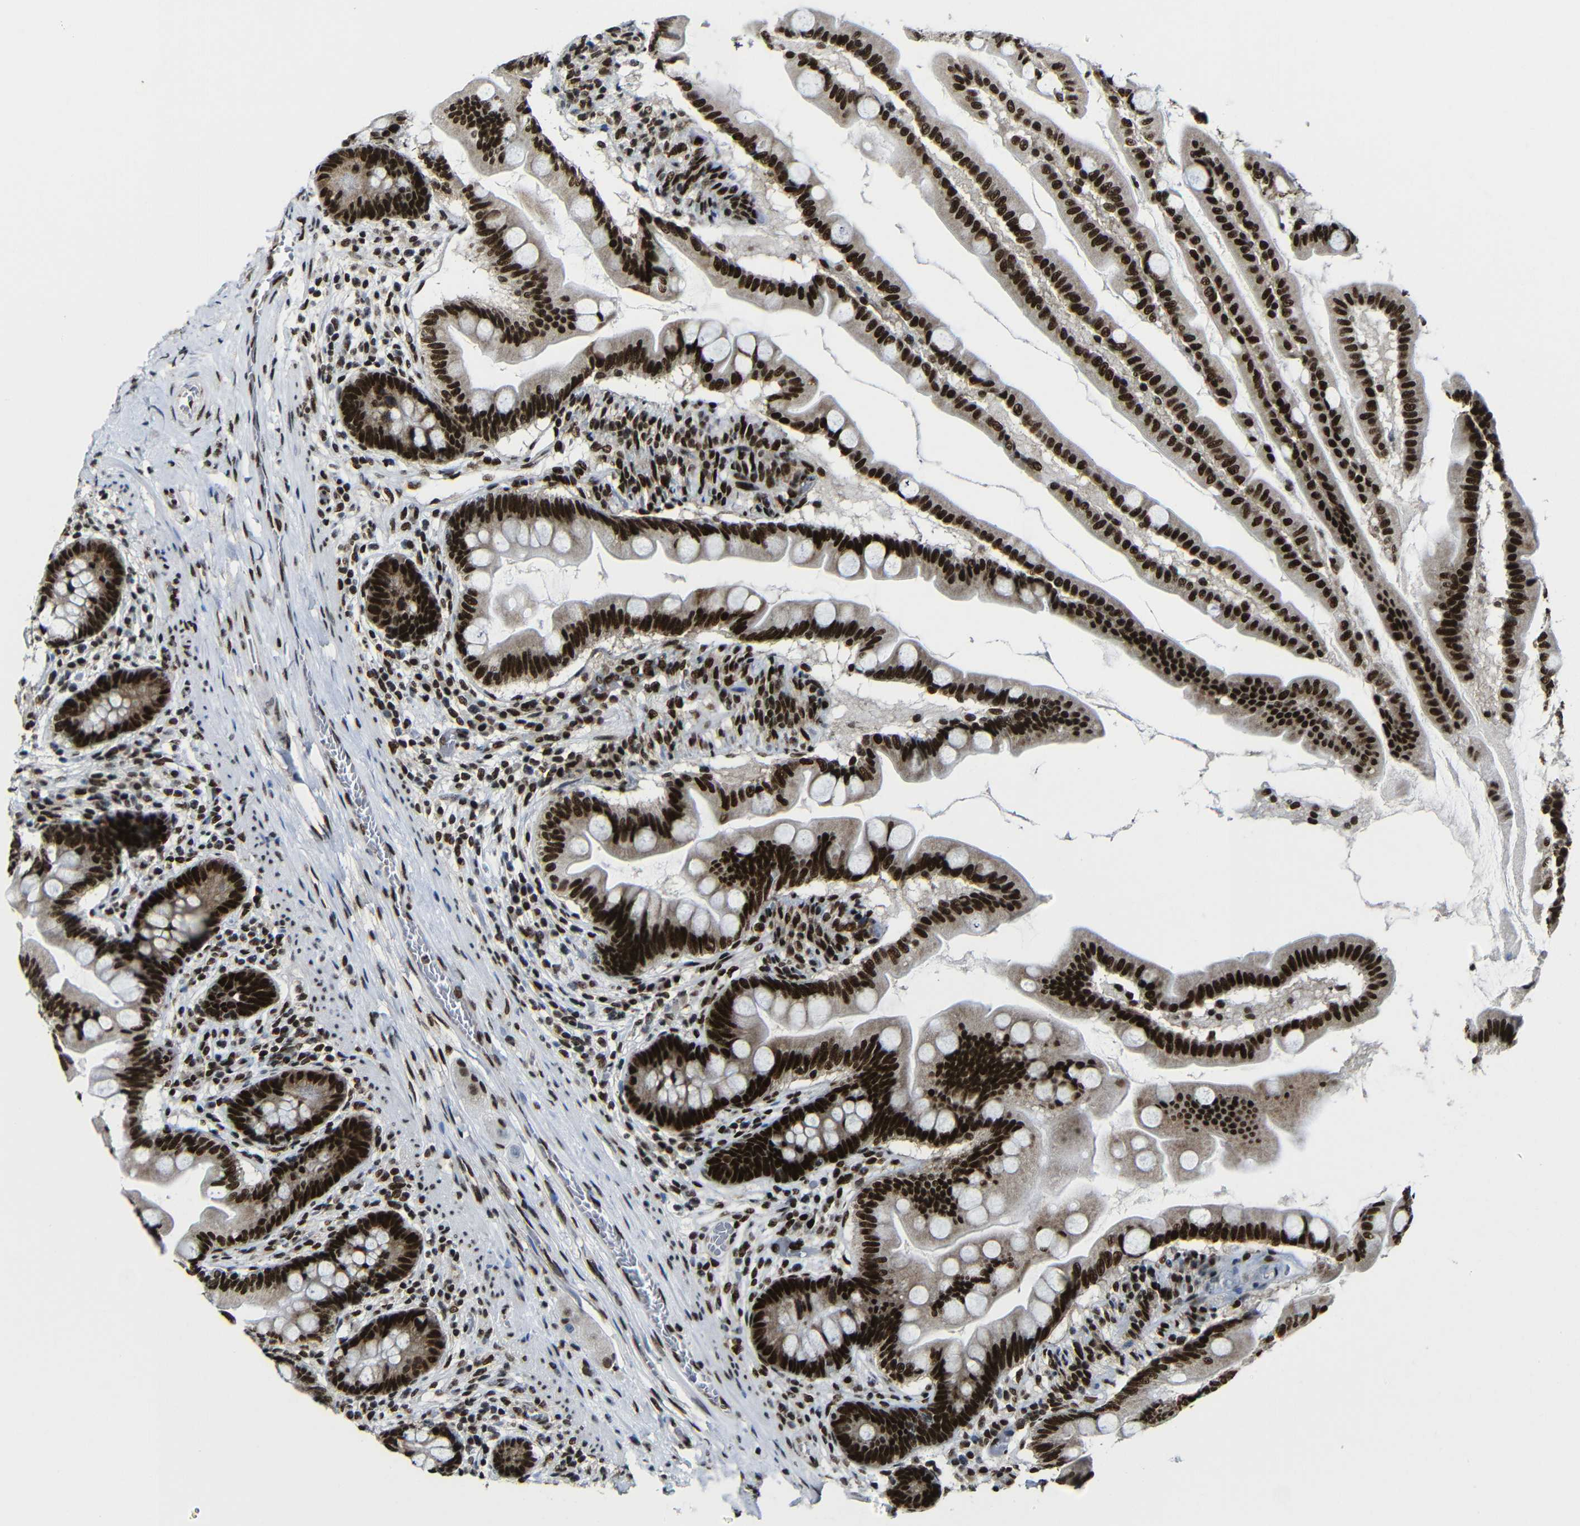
{"staining": {"intensity": "strong", "quantity": ">75%", "location": "nuclear"}, "tissue": "small intestine", "cell_type": "Glandular cells", "image_type": "normal", "snomed": [{"axis": "morphology", "description": "Normal tissue, NOS"}, {"axis": "topography", "description": "Small intestine"}], "caption": "Small intestine stained with immunohistochemistry (IHC) shows strong nuclear staining in approximately >75% of glandular cells. The staining was performed using DAB (3,3'-diaminobenzidine), with brown indicating positive protein expression. Nuclei are stained blue with hematoxylin.", "gene": "PTBP1", "patient": {"sex": "female", "age": 56}}